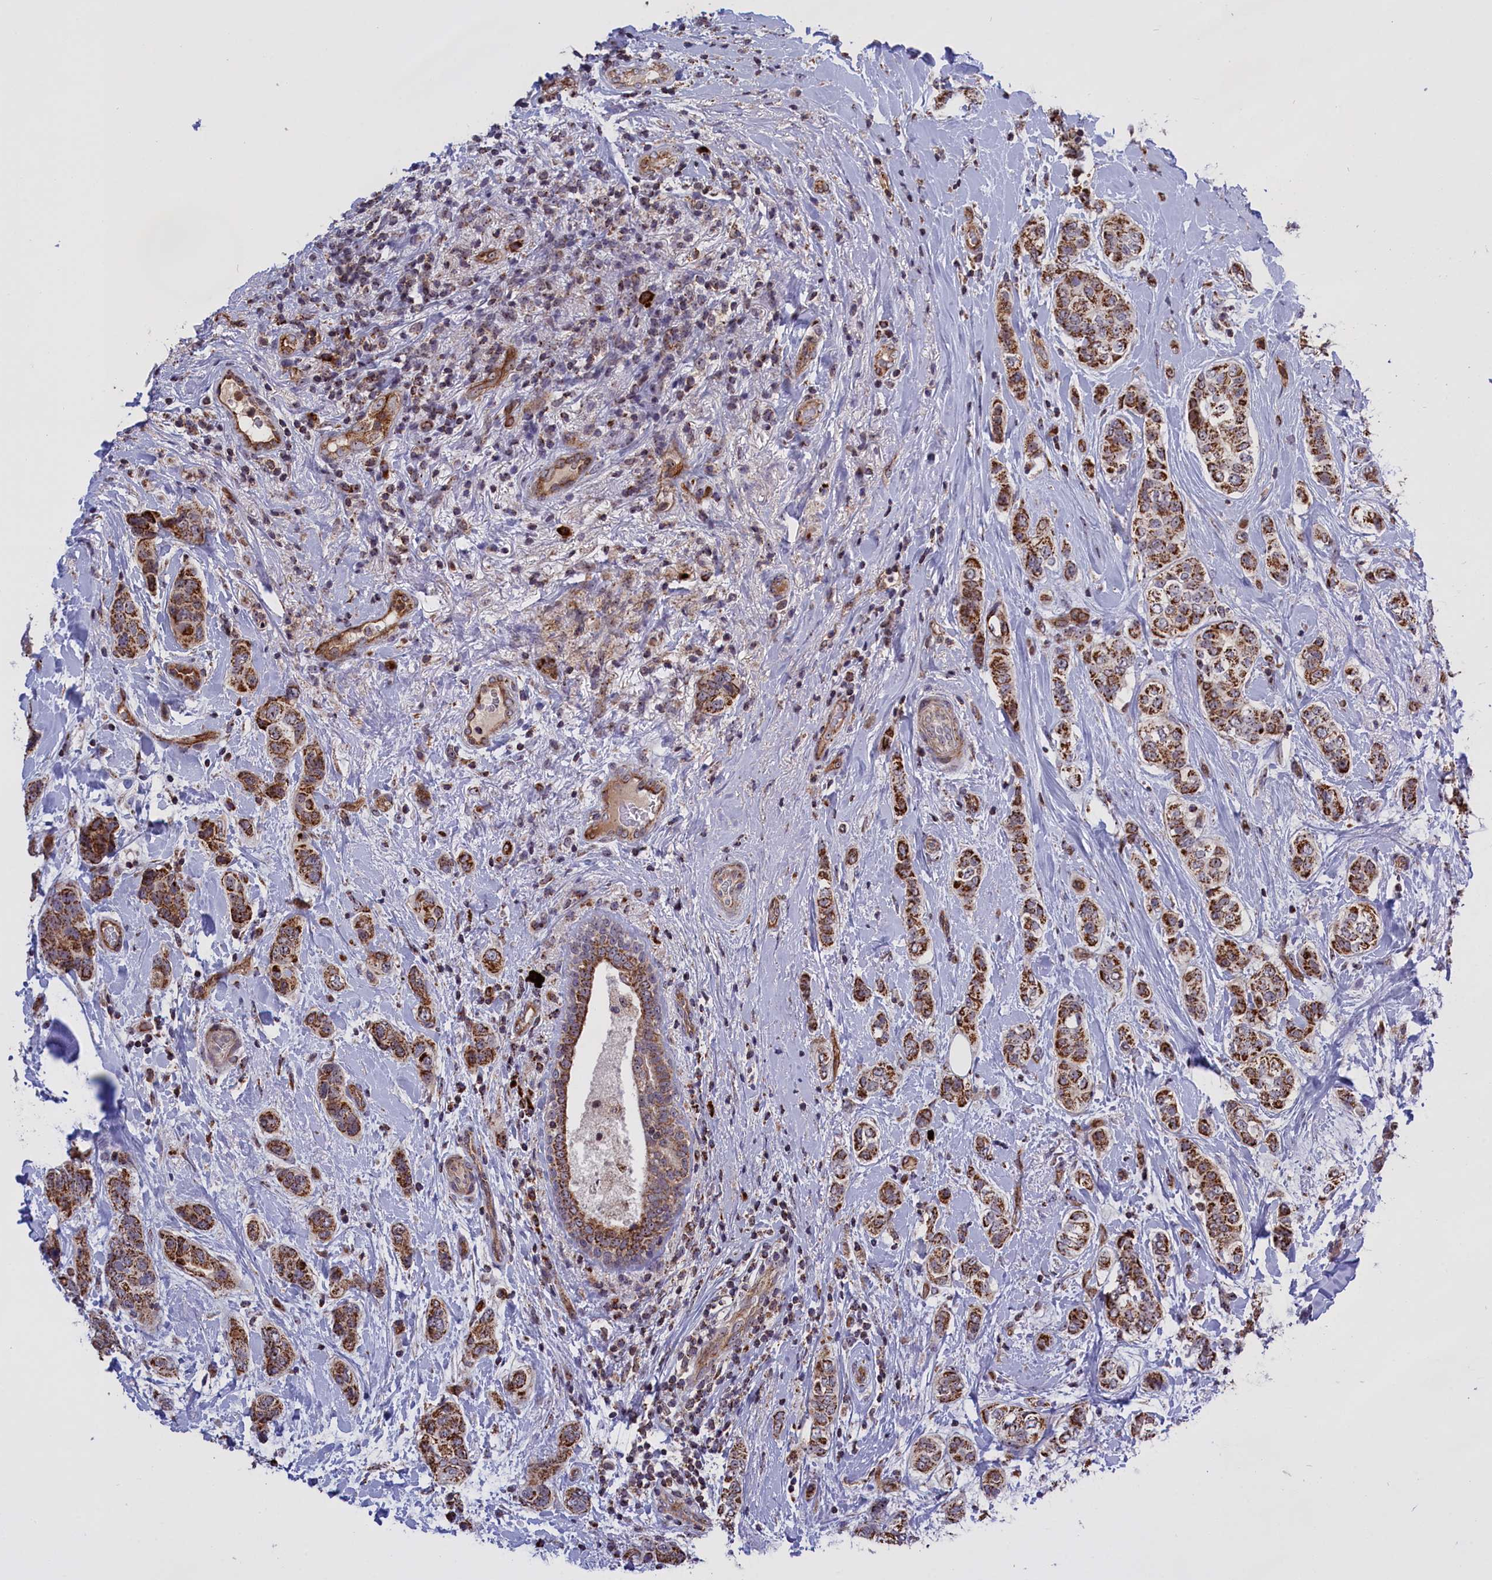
{"staining": {"intensity": "strong", "quantity": ">75%", "location": "cytoplasmic/membranous"}, "tissue": "breast cancer", "cell_type": "Tumor cells", "image_type": "cancer", "snomed": [{"axis": "morphology", "description": "Lobular carcinoma"}, {"axis": "topography", "description": "Breast"}], "caption": "Immunohistochemistry (IHC) photomicrograph of breast cancer (lobular carcinoma) stained for a protein (brown), which demonstrates high levels of strong cytoplasmic/membranous expression in about >75% of tumor cells.", "gene": "MPND", "patient": {"sex": "female", "age": 51}}